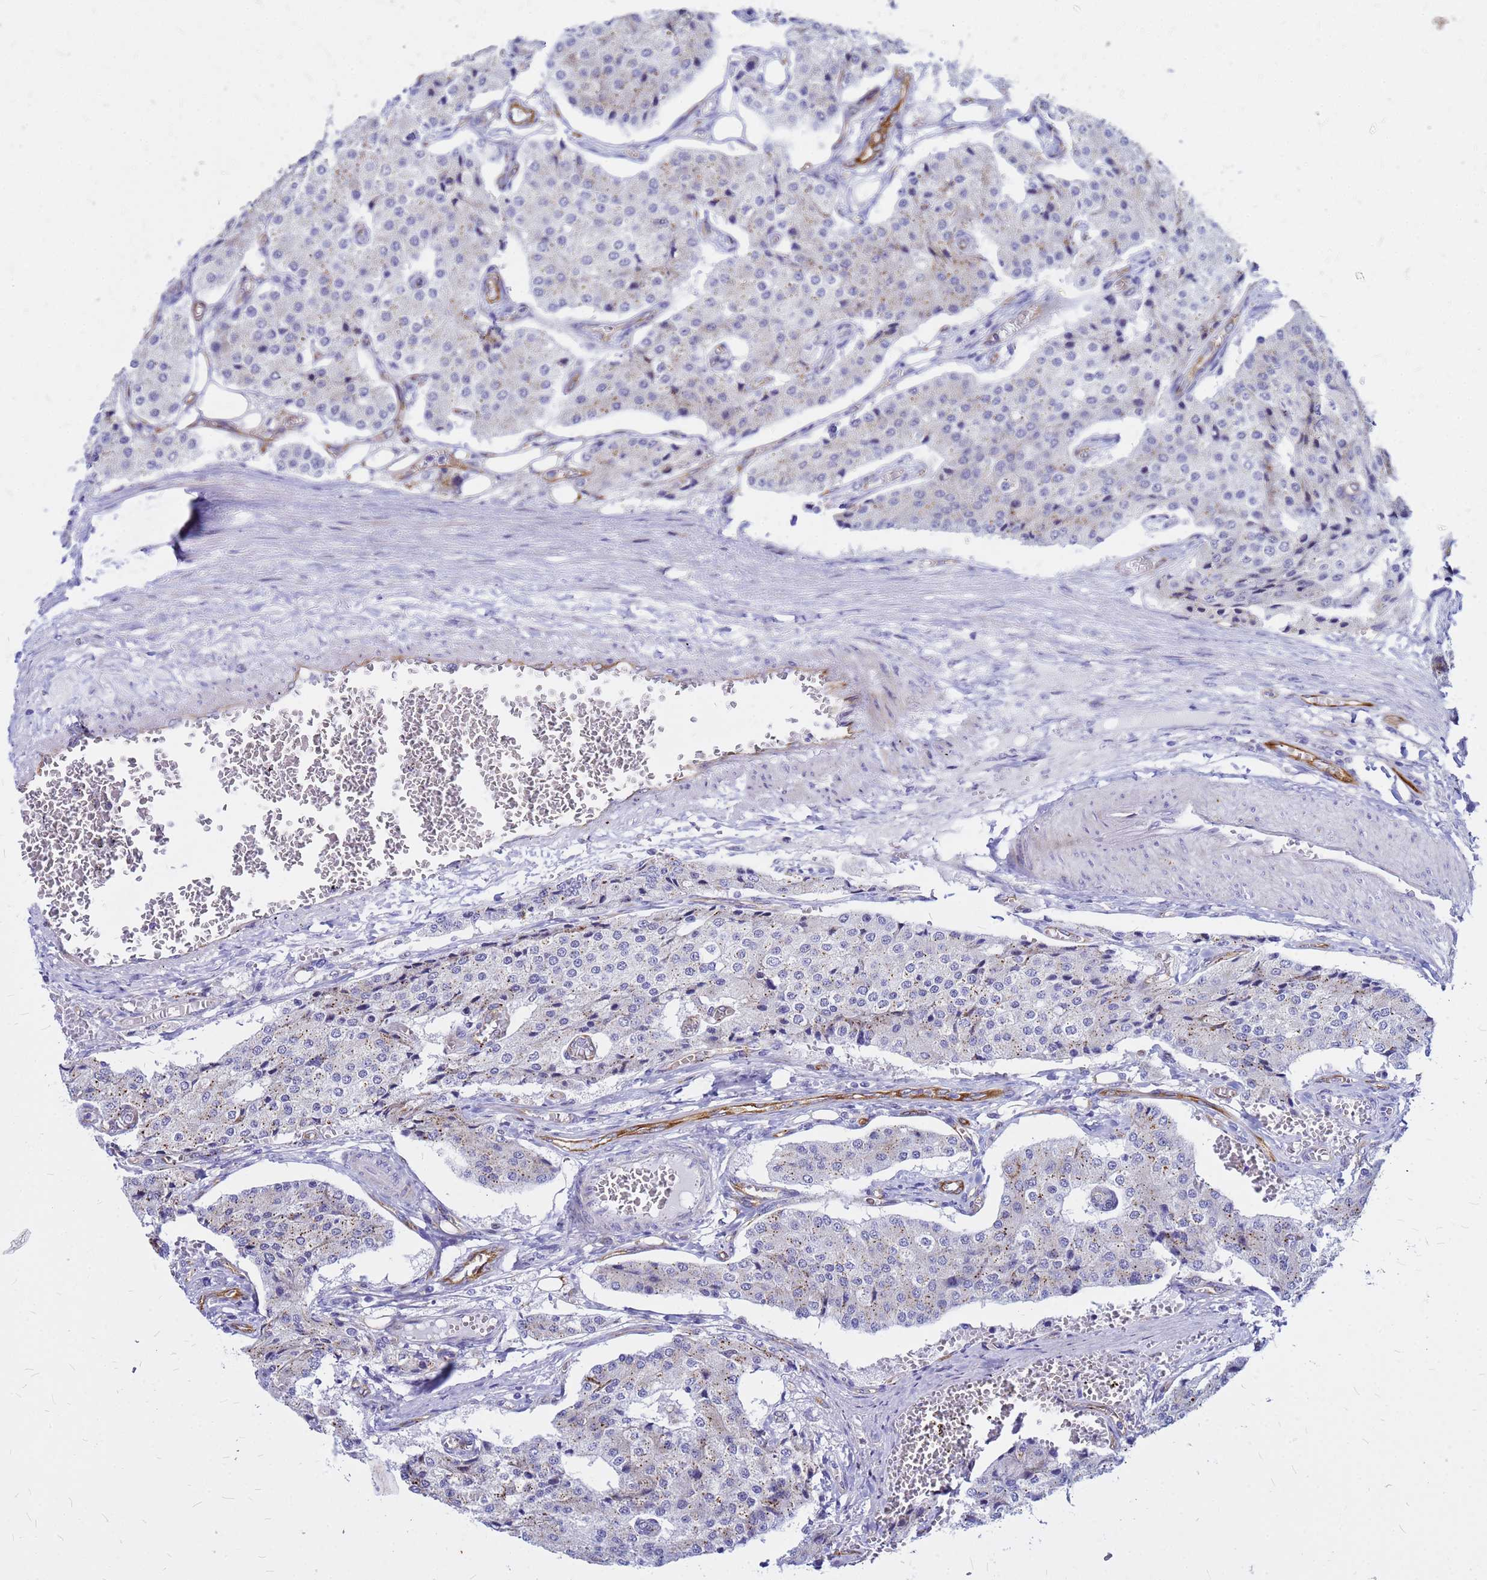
{"staining": {"intensity": "moderate", "quantity": "<25%", "location": "cytoplasmic/membranous"}, "tissue": "carcinoid", "cell_type": "Tumor cells", "image_type": "cancer", "snomed": [{"axis": "morphology", "description": "Carcinoid, malignant, NOS"}, {"axis": "topography", "description": "Colon"}], "caption": "Immunohistochemical staining of human carcinoid (malignant) displays low levels of moderate cytoplasmic/membranous protein positivity in approximately <25% of tumor cells.", "gene": "NOSTRIN", "patient": {"sex": "female", "age": 52}}